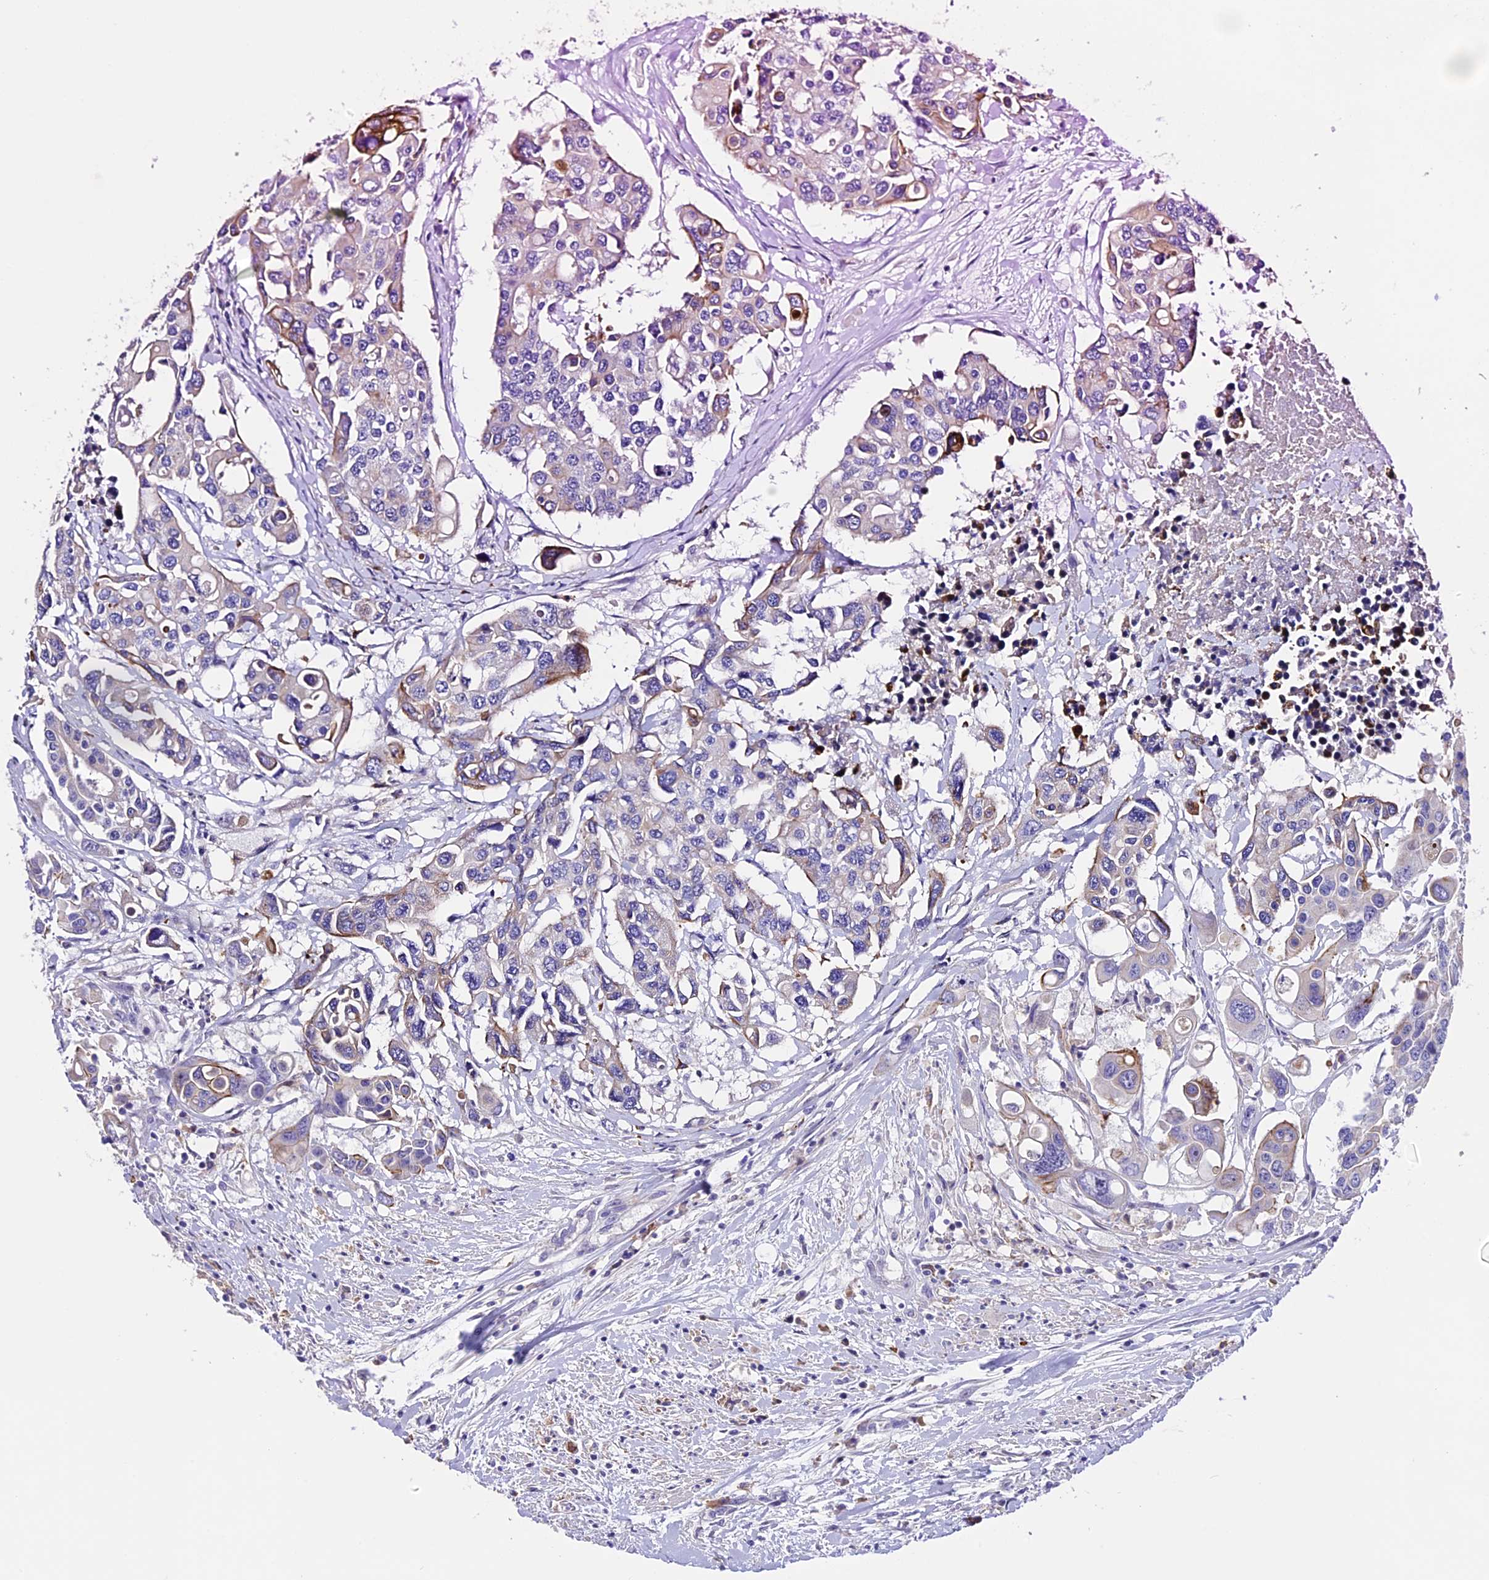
{"staining": {"intensity": "strong", "quantity": "<25%", "location": "cytoplasmic/membranous"}, "tissue": "colorectal cancer", "cell_type": "Tumor cells", "image_type": "cancer", "snomed": [{"axis": "morphology", "description": "Adenocarcinoma, NOS"}, {"axis": "topography", "description": "Colon"}], "caption": "Tumor cells reveal strong cytoplasmic/membranous staining in approximately <25% of cells in colorectal adenocarcinoma.", "gene": "NOD2", "patient": {"sex": "male", "age": 77}}